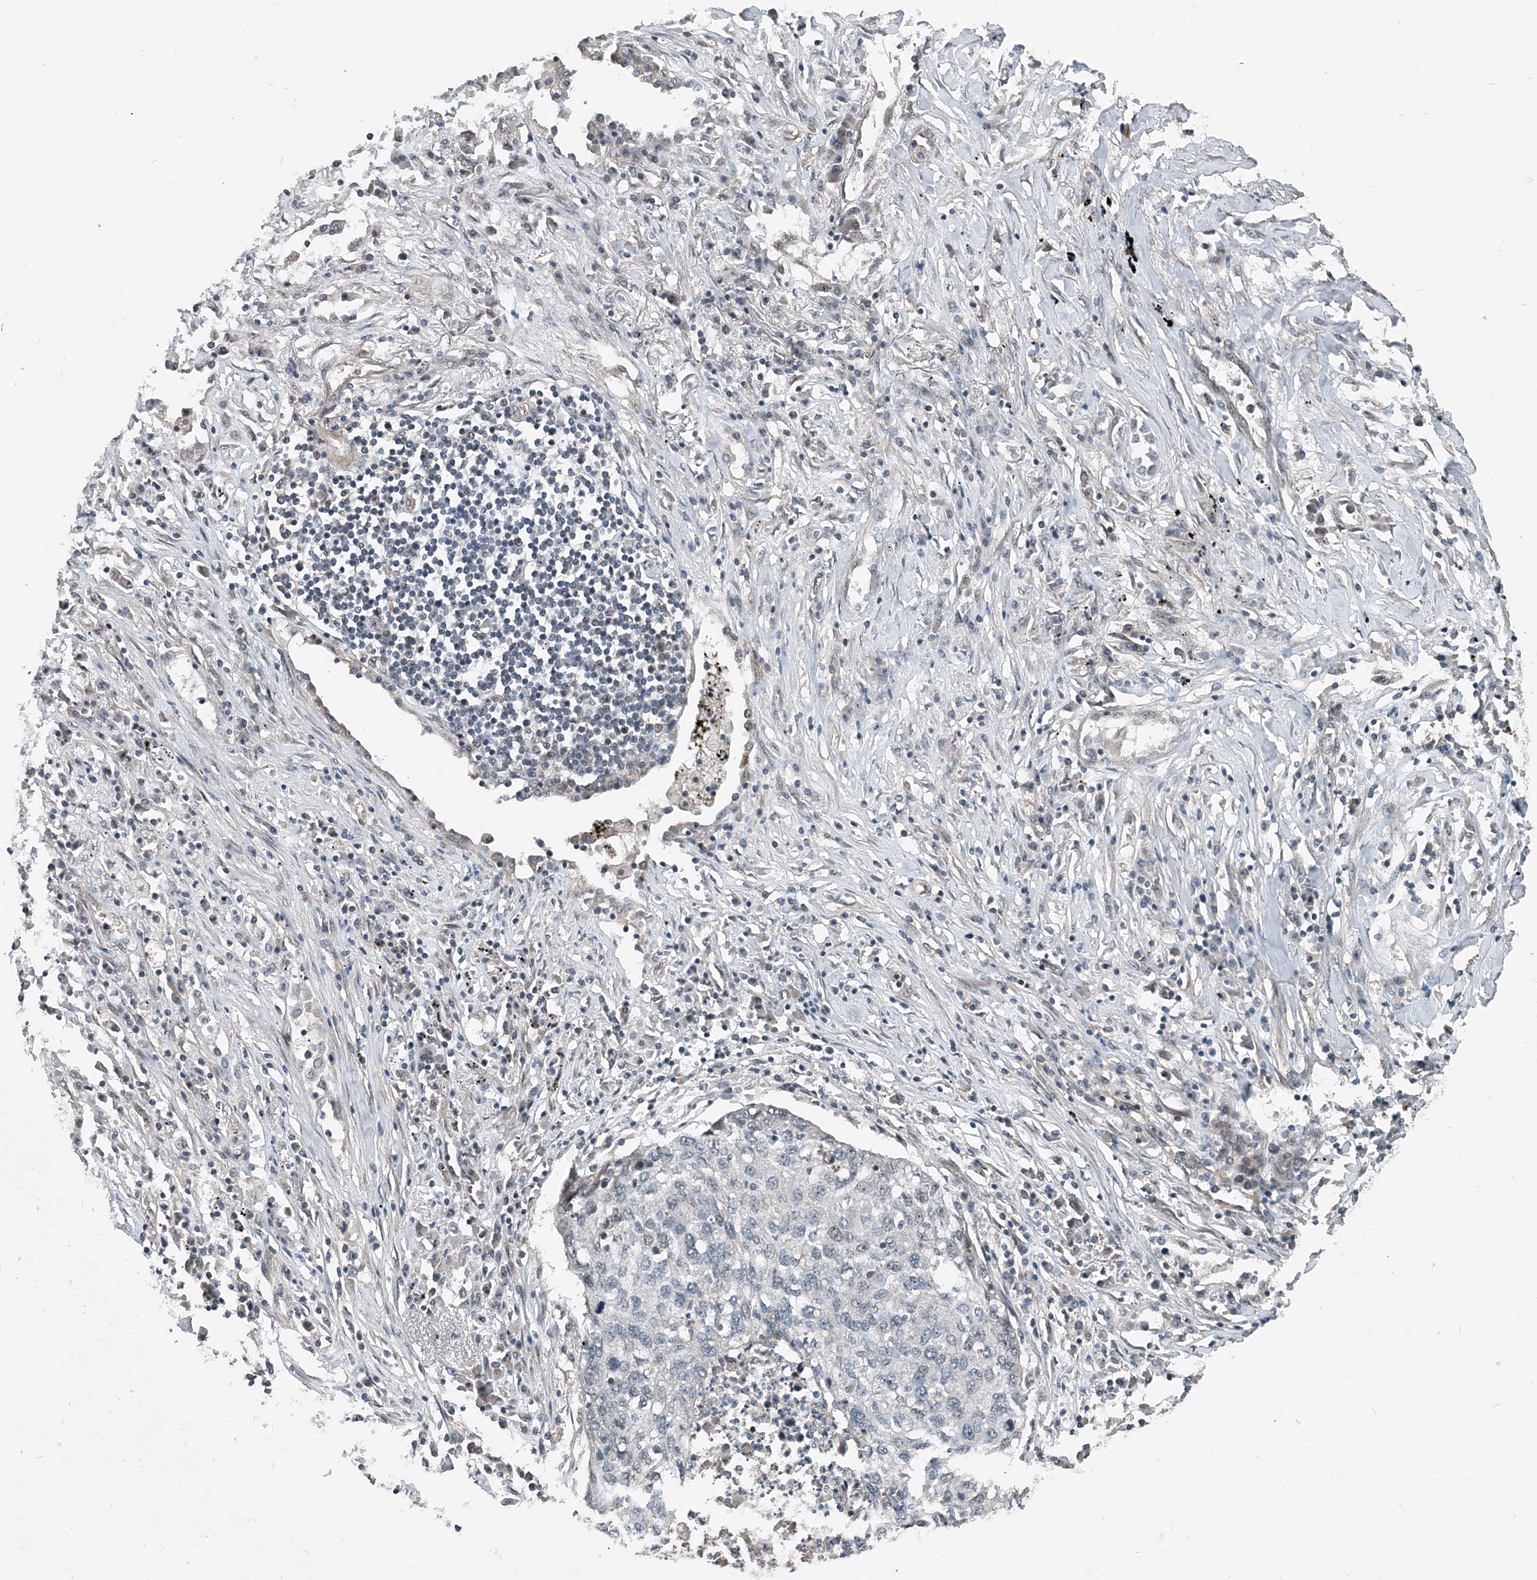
{"staining": {"intensity": "negative", "quantity": "none", "location": "none"}, "tissue": "lung cancer", "cell_type": "Tumor cells", "image_type": "cancer", "snomed": [{"axis": "morphology", "description": "Squamous cell carcinoma, NOS"}, {"axis": "topography", "description": "Lung"}], "caption": "Micrograph shows no protein positivity in tumor cells of lung squamous cell carcinoma tissue.", "gene": "SMPD3", "patient": {"sex": "female", "age": 63}}